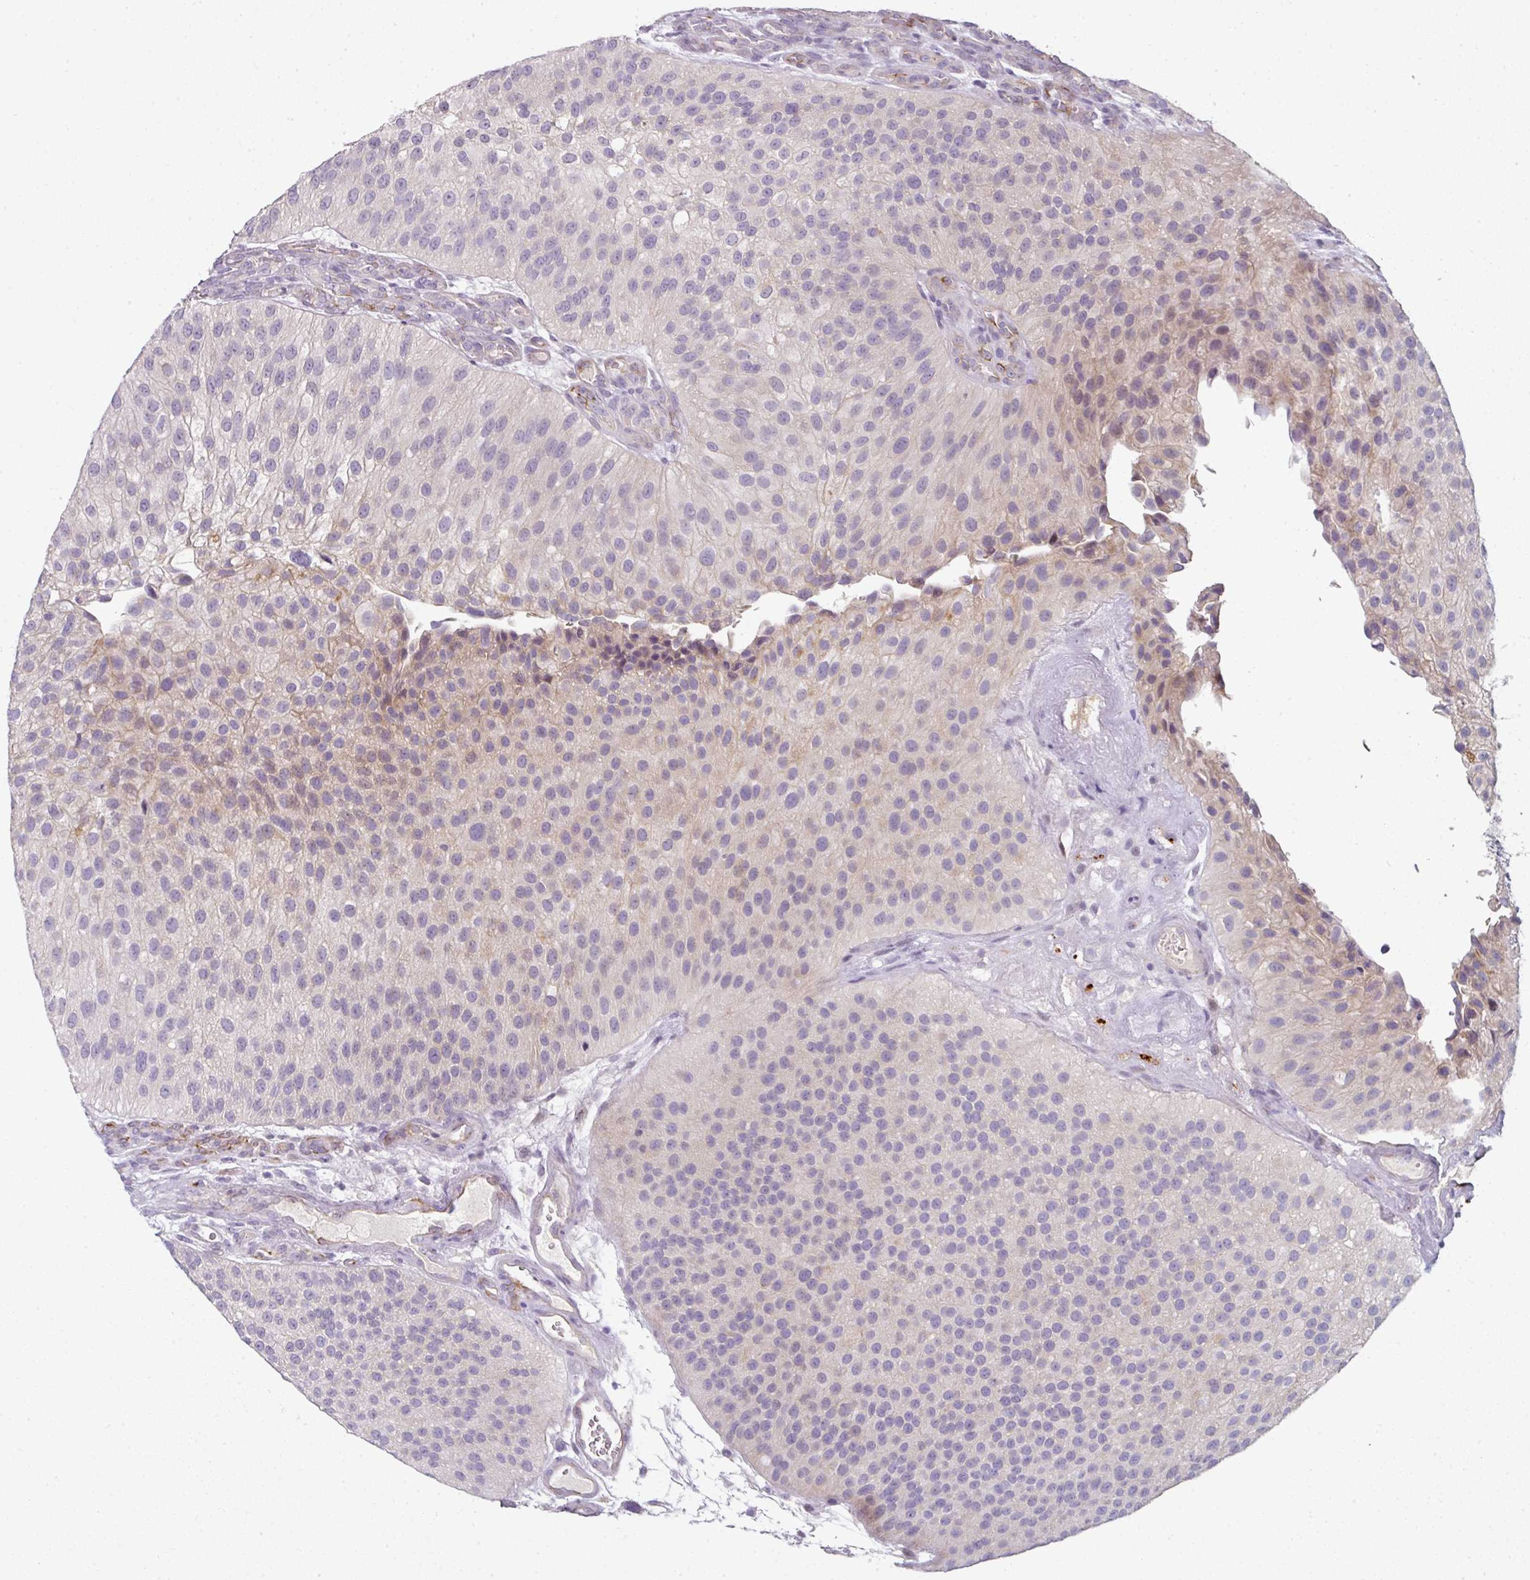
{"staining": {"intensity": "weak", "quantity": "<25%", "location": "cytoplasmic/membranous"}, "tissue": "urothelial cancer", "cell_type": "Tumor cells", "image_type": "cancer", "snomed": [{"axis": "morphology", "description": "Urothelial carcinoma, NOS"}, {"axis": "topography", "description": "Urinary bladder"}], "caption": "There is no significant positivity in tumor cells of urothelial cancer.", "gene": "FHAD1", "patient": {"sex": "male", "age": 87}}